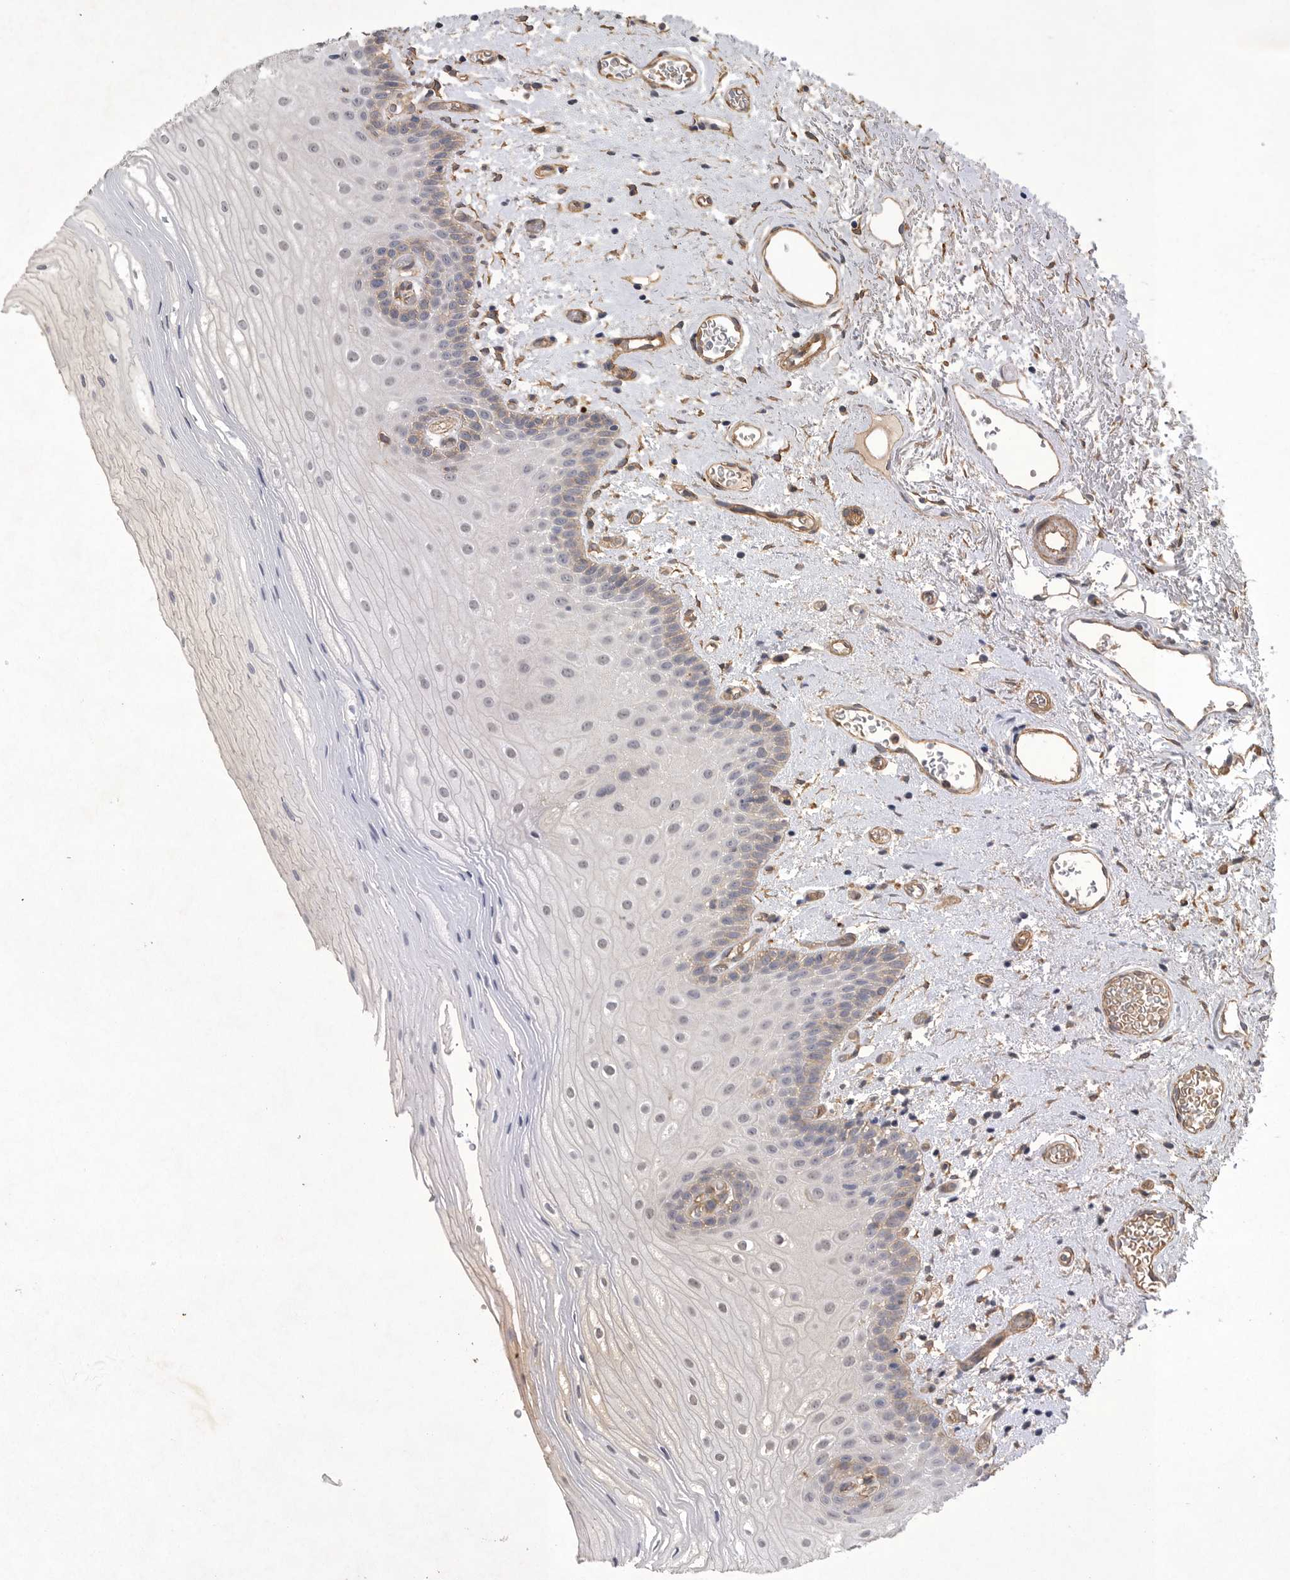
{"staining": {"intensity": "negative", "quantity": "none", "location": "none"}, "tissue": "oral mucosa", "cell_type": "Squamous epithelial cells", "image_type": "normal", "snomed": [{"axis": "morphology", "description": "Normal tissue, NOS"}, {"axis": "topography", "description": "Oral tissue"}], "caption": "This micrograph is of unremarkable oral mucosa stained with immunohistochemistry (IHC) to label a protein in brown with the nuclei are counter-stained blue. There is no expression in squamous epithelial cells.", "gene": "ANKFY1", "patient": {"sex": "male", "age": 52}}